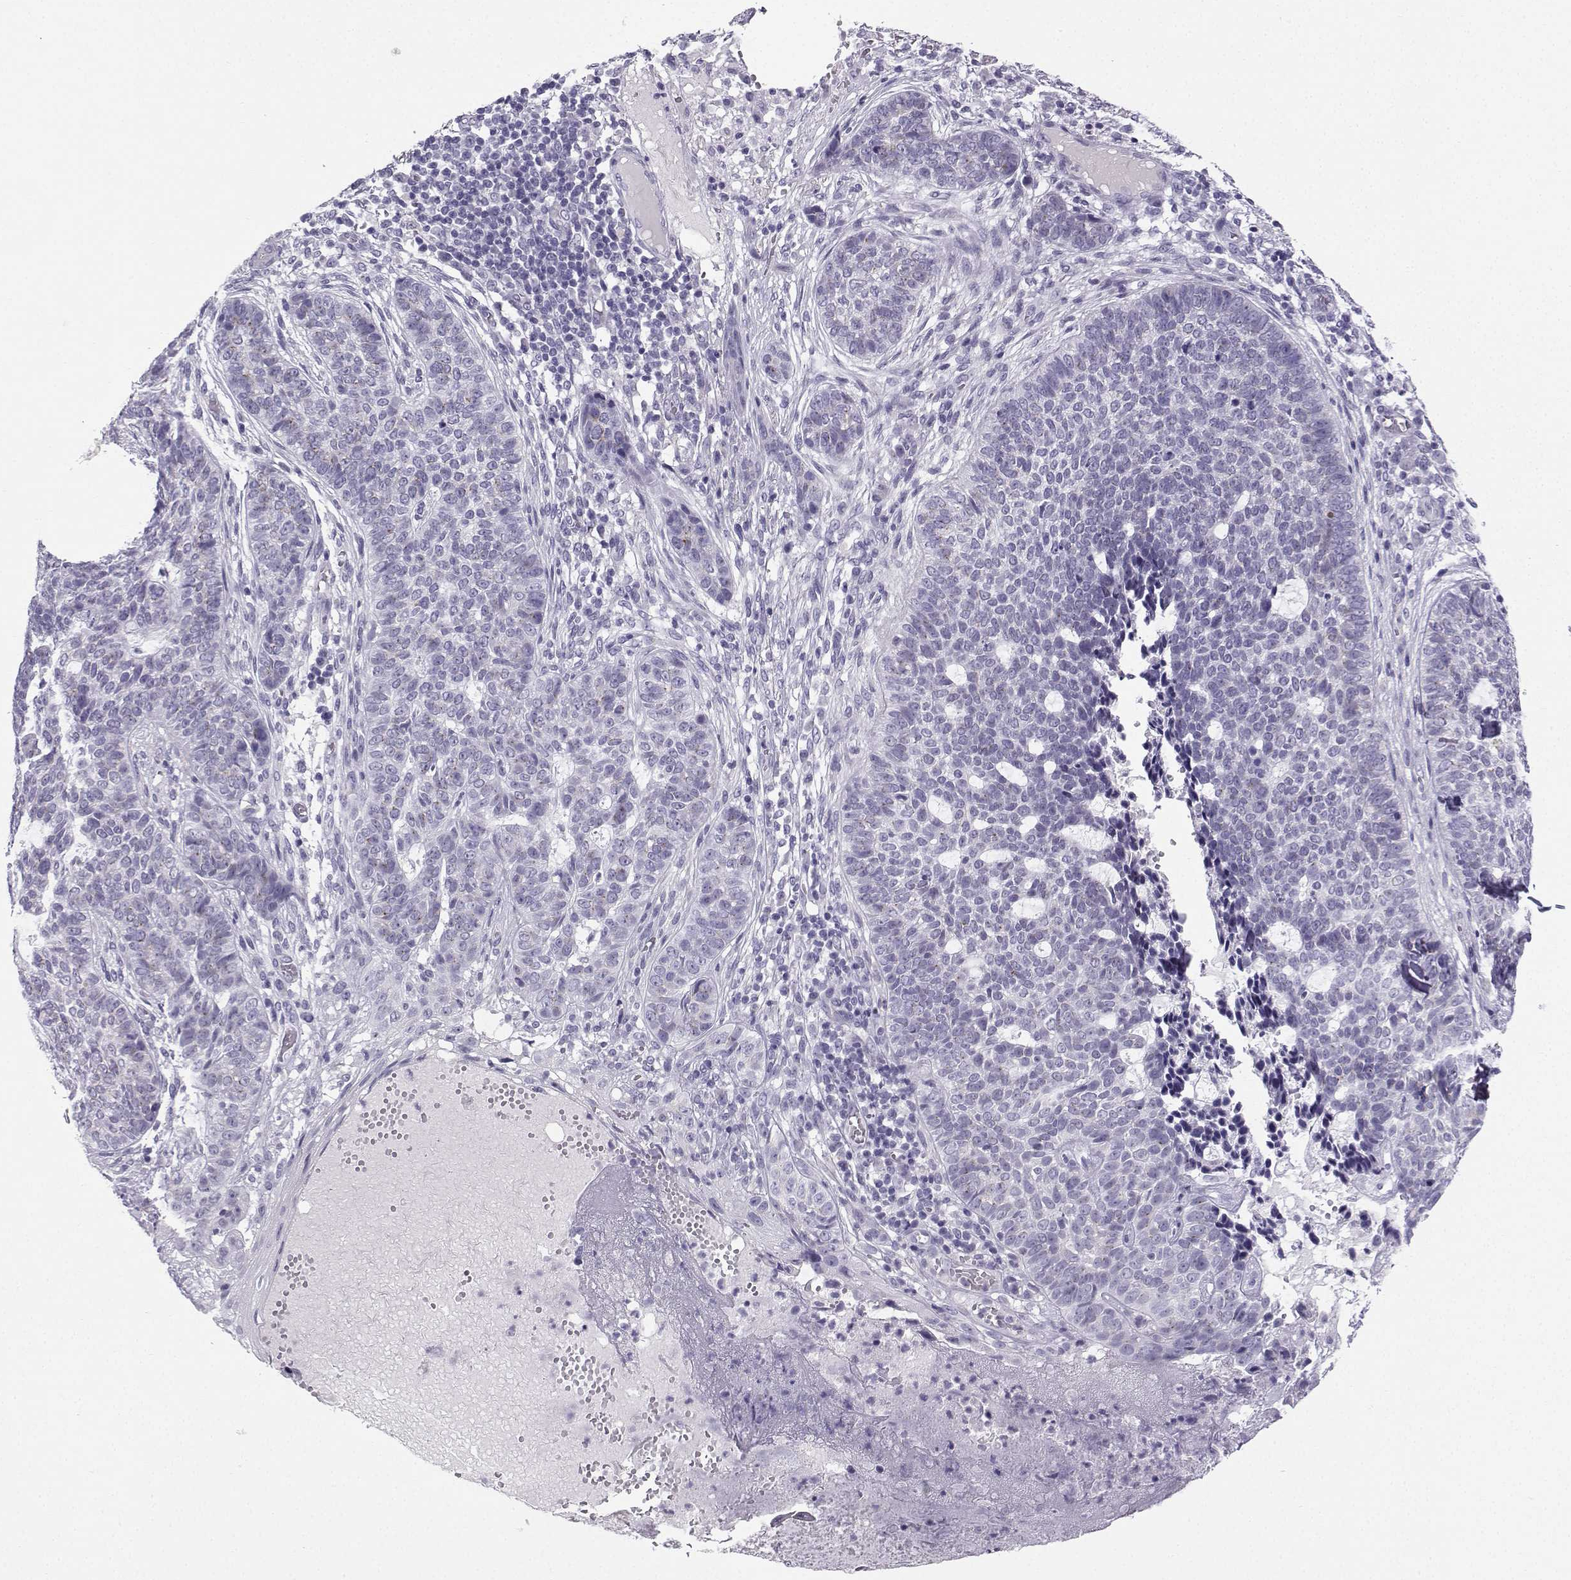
{"staining": {"intensity": "negative", "quantity": "none", "location": "none"}, "tissue": "skin cancer", "cell_type": "Tumor cells", "image_type": "cancer", "snomed": [{"axis": "morphology", "description": "Basal cell carcinoma"}, {"axis": "topography", "description": "Skin"}], "caption": "Skin cancer (basal cell carcinoma) was stained to show a protein in brown. There is no significant staining in tumor cells.", "gene": "ZBTB8B", "patient": {"sex": "female", "age": 69}}